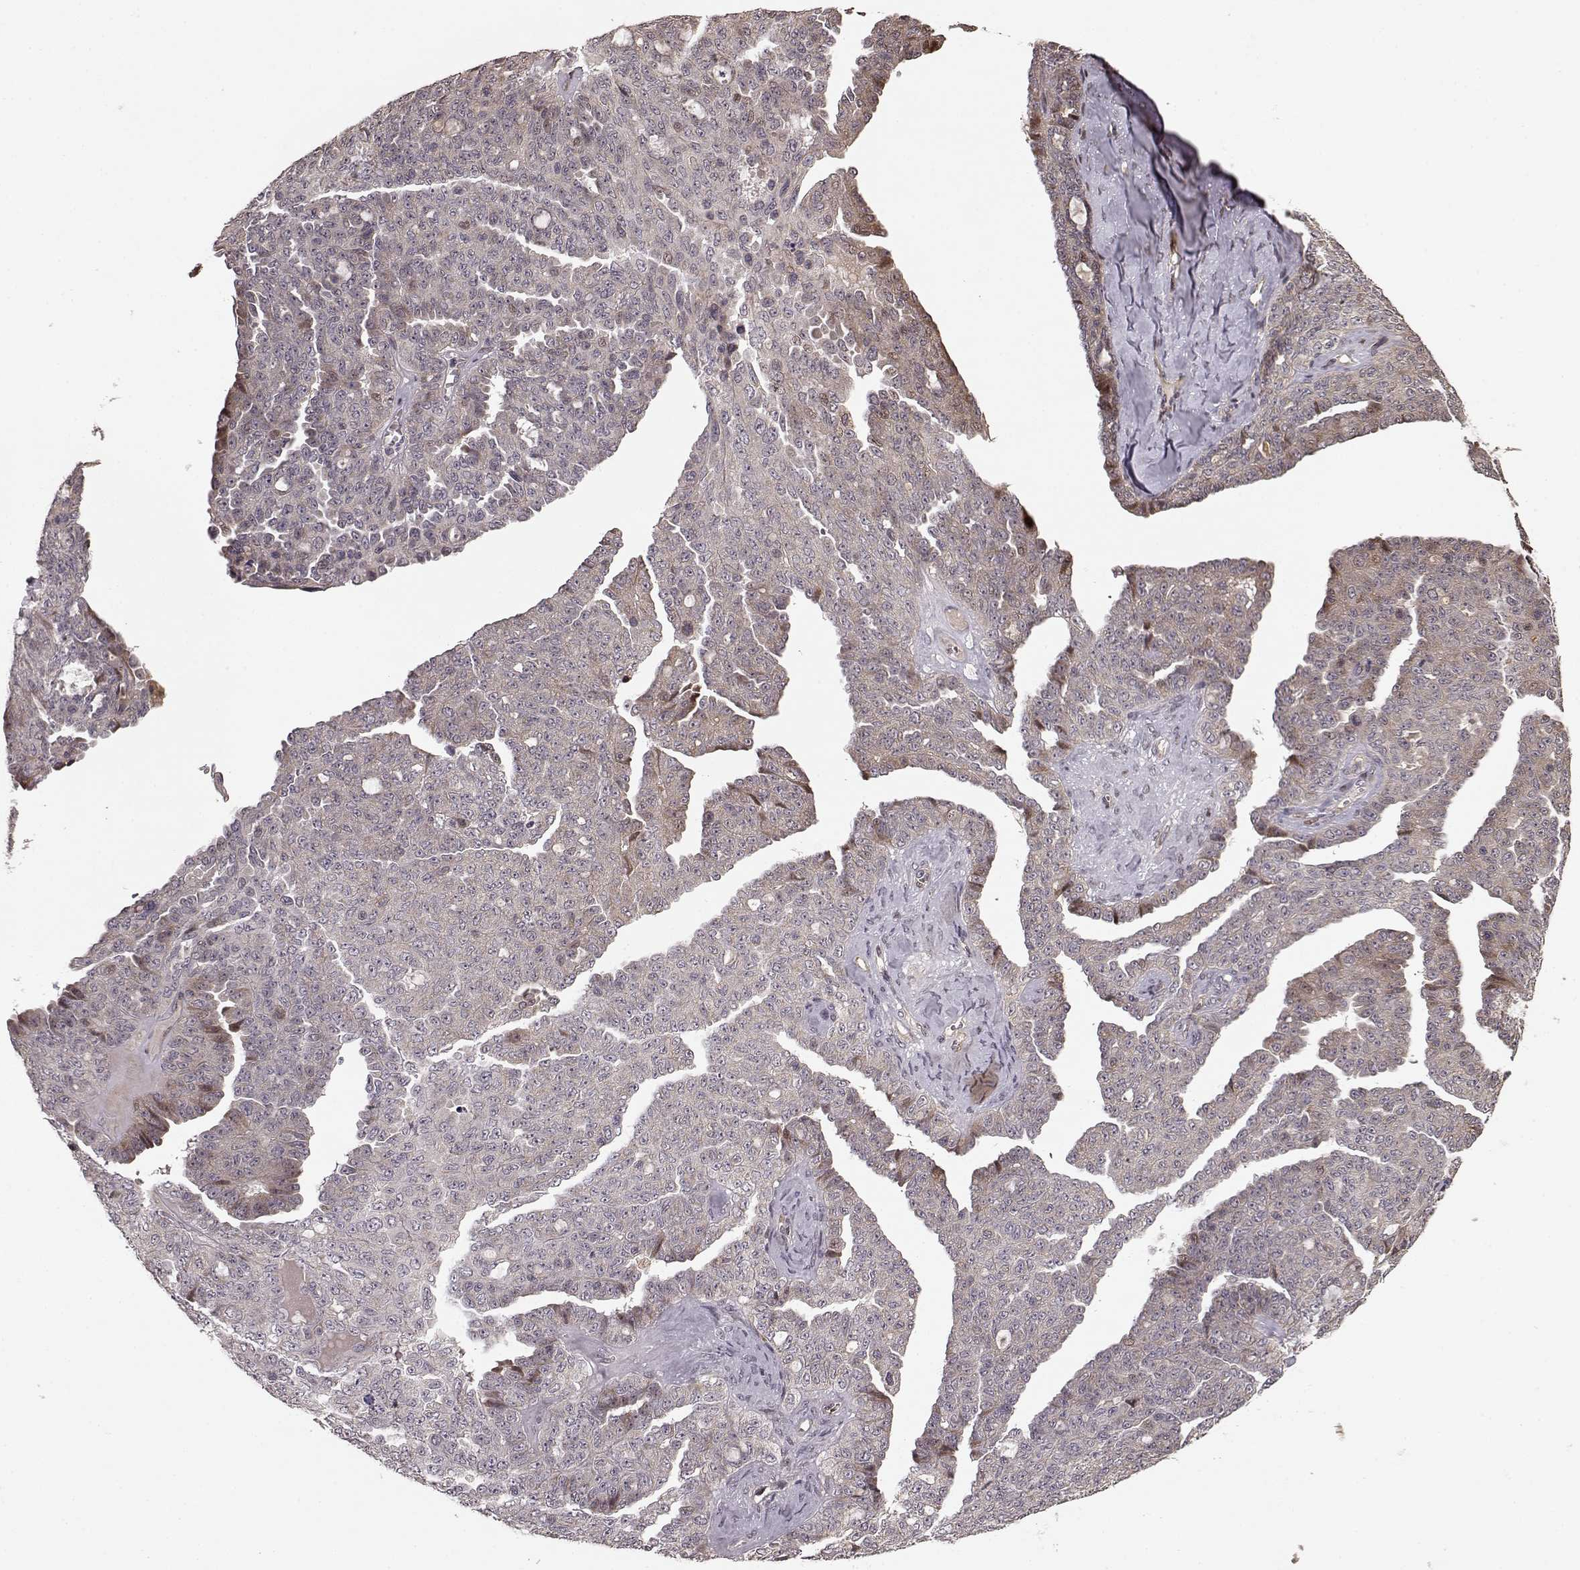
{"staining": {"intensity": "negative", "quantity": "none", "location": "none"}, "tissue": "ovarian cancer", "cell_type": "Tumor cells", "image_type": "cancer", "snomed": [{"axis": "morphology", "description": "Cystadenocarcinoma, serous, NOS"}, {"axis": "topography", "description": "Ovary"}], "caption": "The IHC histopathology image has no significant staining in tumor cells of ovarian serous cystadenocarcinoma tissue. Brightfield microscopy of immunohistochemistry (IHC) stained with DAB (brown) and hematoxylin (blue), captured at high magnification.", "gene": "BACH2", "patient": {"sex": "female", "age": 71}}